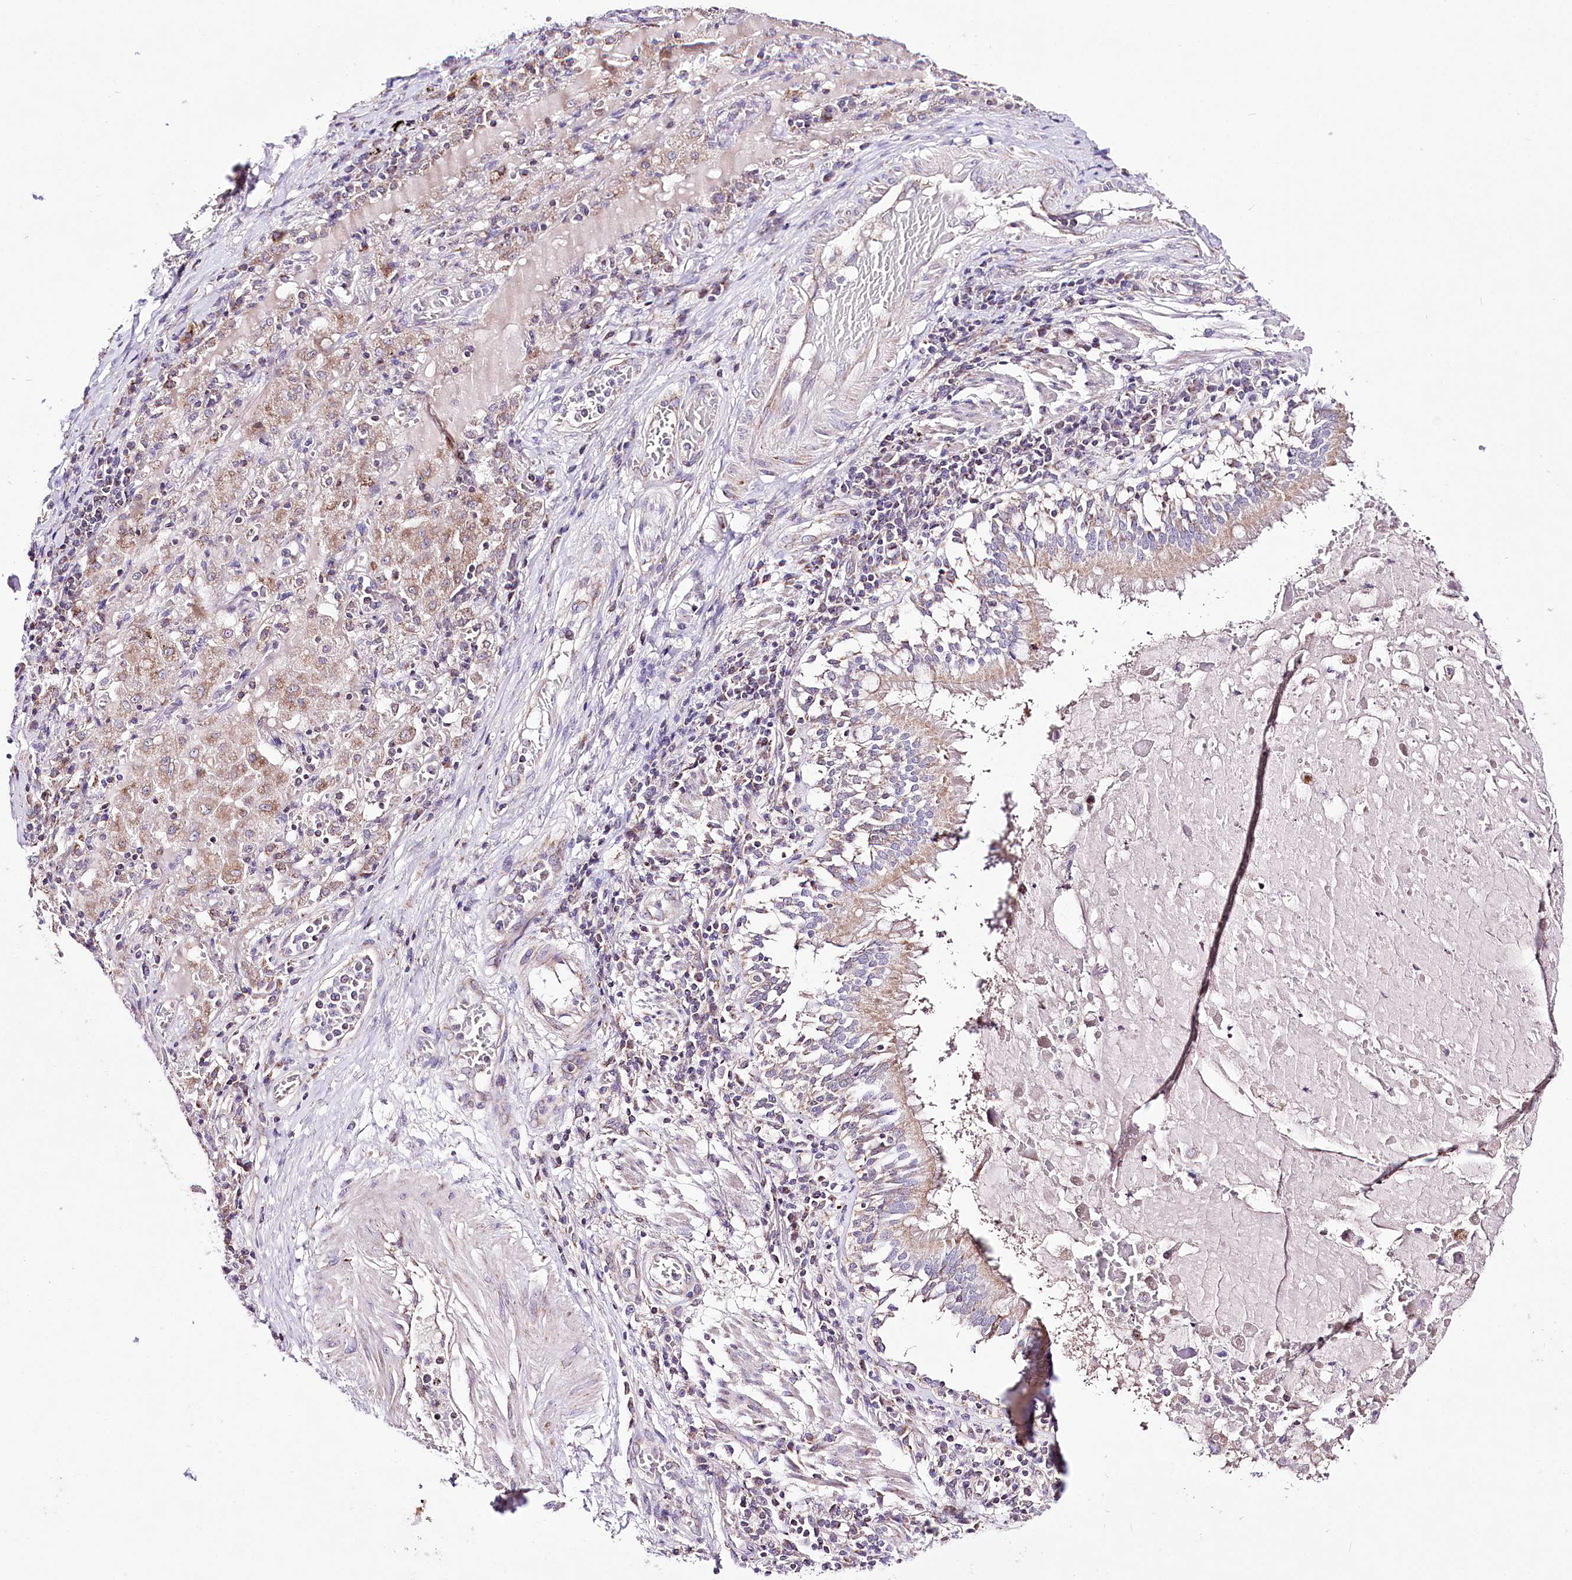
{"staining": {"intensity": "moderate", "quantity": ">75%", "location": "cytoplasmic/membranous"}, "tissue": "lung cancer", "cell_type": "Tumor cells", "image_type": "cancer", "snomed": [{"axis": "morphology", "description": "Squamous cell carcinoma, NOS"}, {"axis": "topography", "description": "Lung"}], "caption": "Tumor cells exhibit medium levels of moderate cytoplasmic/membranous expression in approximately >75% of cells in lung cancer (squamous cell carcinoma).", "gene": "ATE1", "patient": {"sex": "male", "age": 65}}